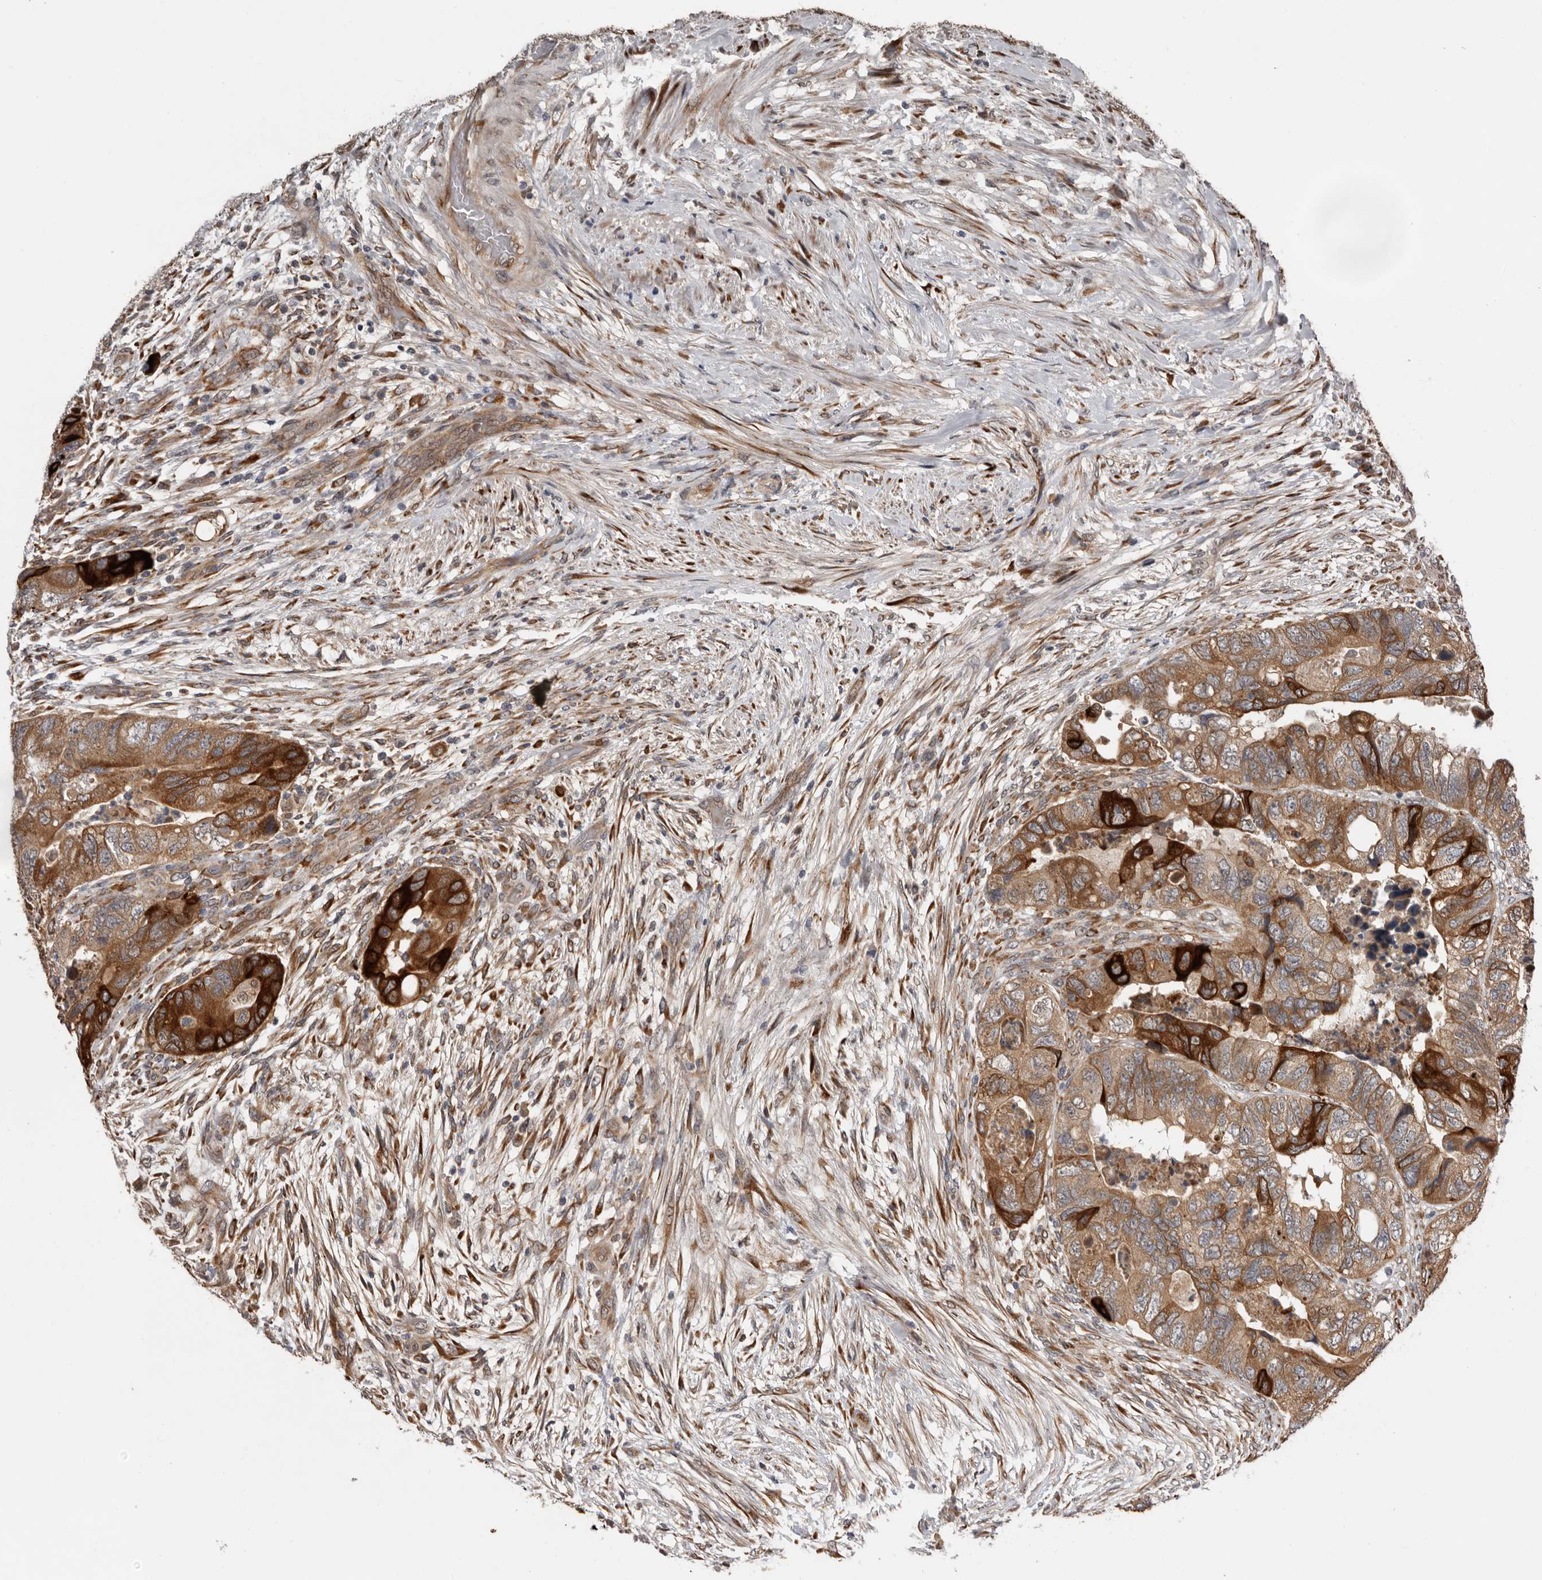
{"staining": {"intensity": "strong", "quantity": ">75%", "location": "cytoplasmic/membranous"}, "tissue": "colorectal cancer", "cell_type": "Tumor cells", "image_type": "cancer", "snomed": [{"axis": "morphology", "description": "Adenocarcinoma, NOS"}, {"axis": "topography", "description": "Rectum"}], "caption": "This is an image of immunohistochemistry (IHC) staining of colorectal cancer, which shows strong positivity in the cytoplasmic/membranous of tumor cells.", "gene": "MTF1", "patient": {"sex": "male", "age": 63}}